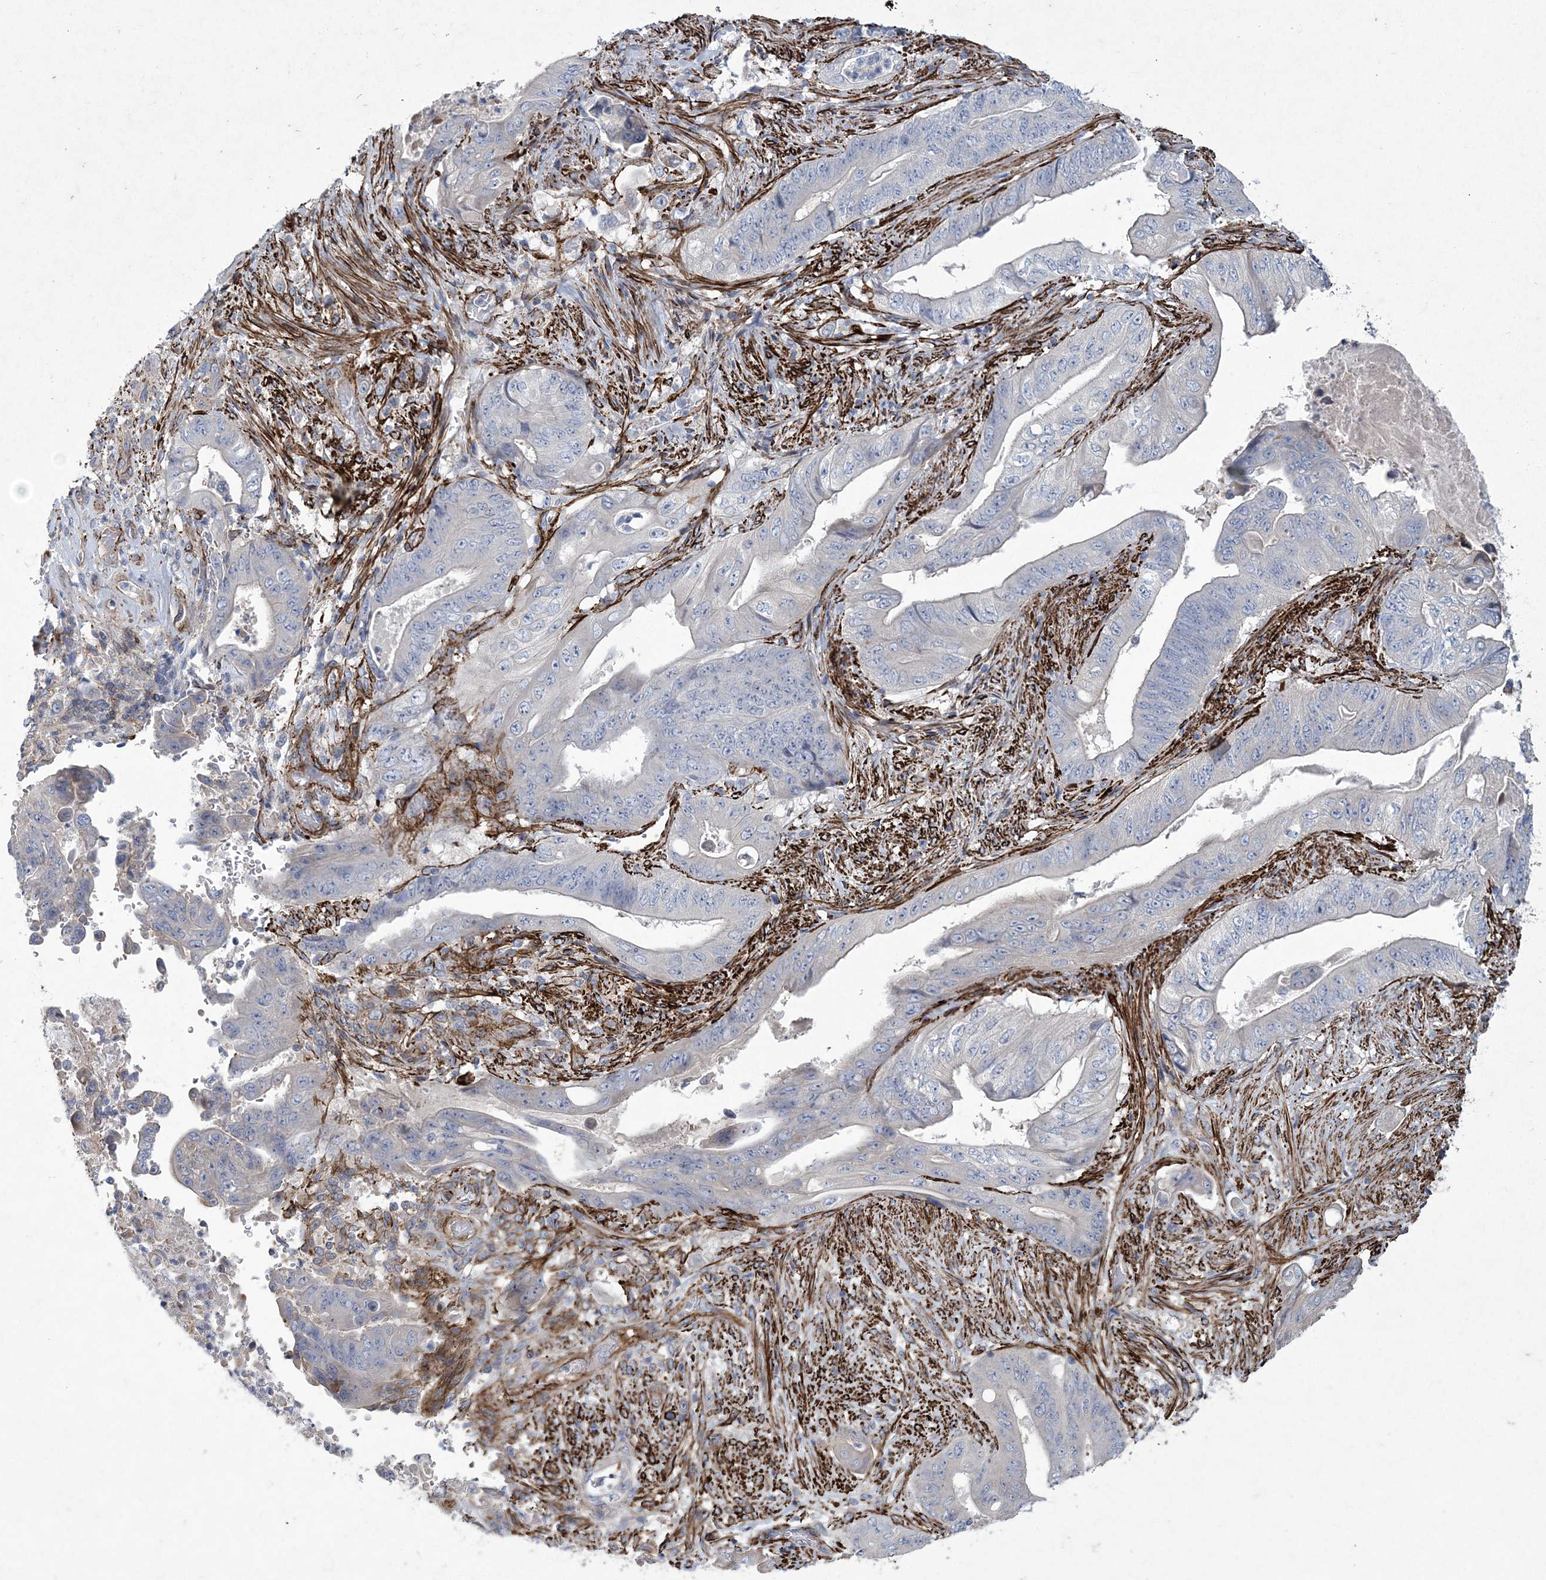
{"staining": {"intensity": "negative", "quantity": "none", "location": "none"}, "tissue": "stomach cancer", "cell_type": "Tumor cells", "image_type": "cancer", "snomed": [{"axis": "morphology", "description": "Adenocarcinoma, NOS"}, {"axis": "topography", "description": "Stomach"}], "caption": "Immunohistochemistry (IHC) image of human adenocarcinoma (stomach) stained for a protein (brown), which displays no positivity in tumor cells.", "gene": "ARSJ", "patient": {"sex": "female", "age": 73}}